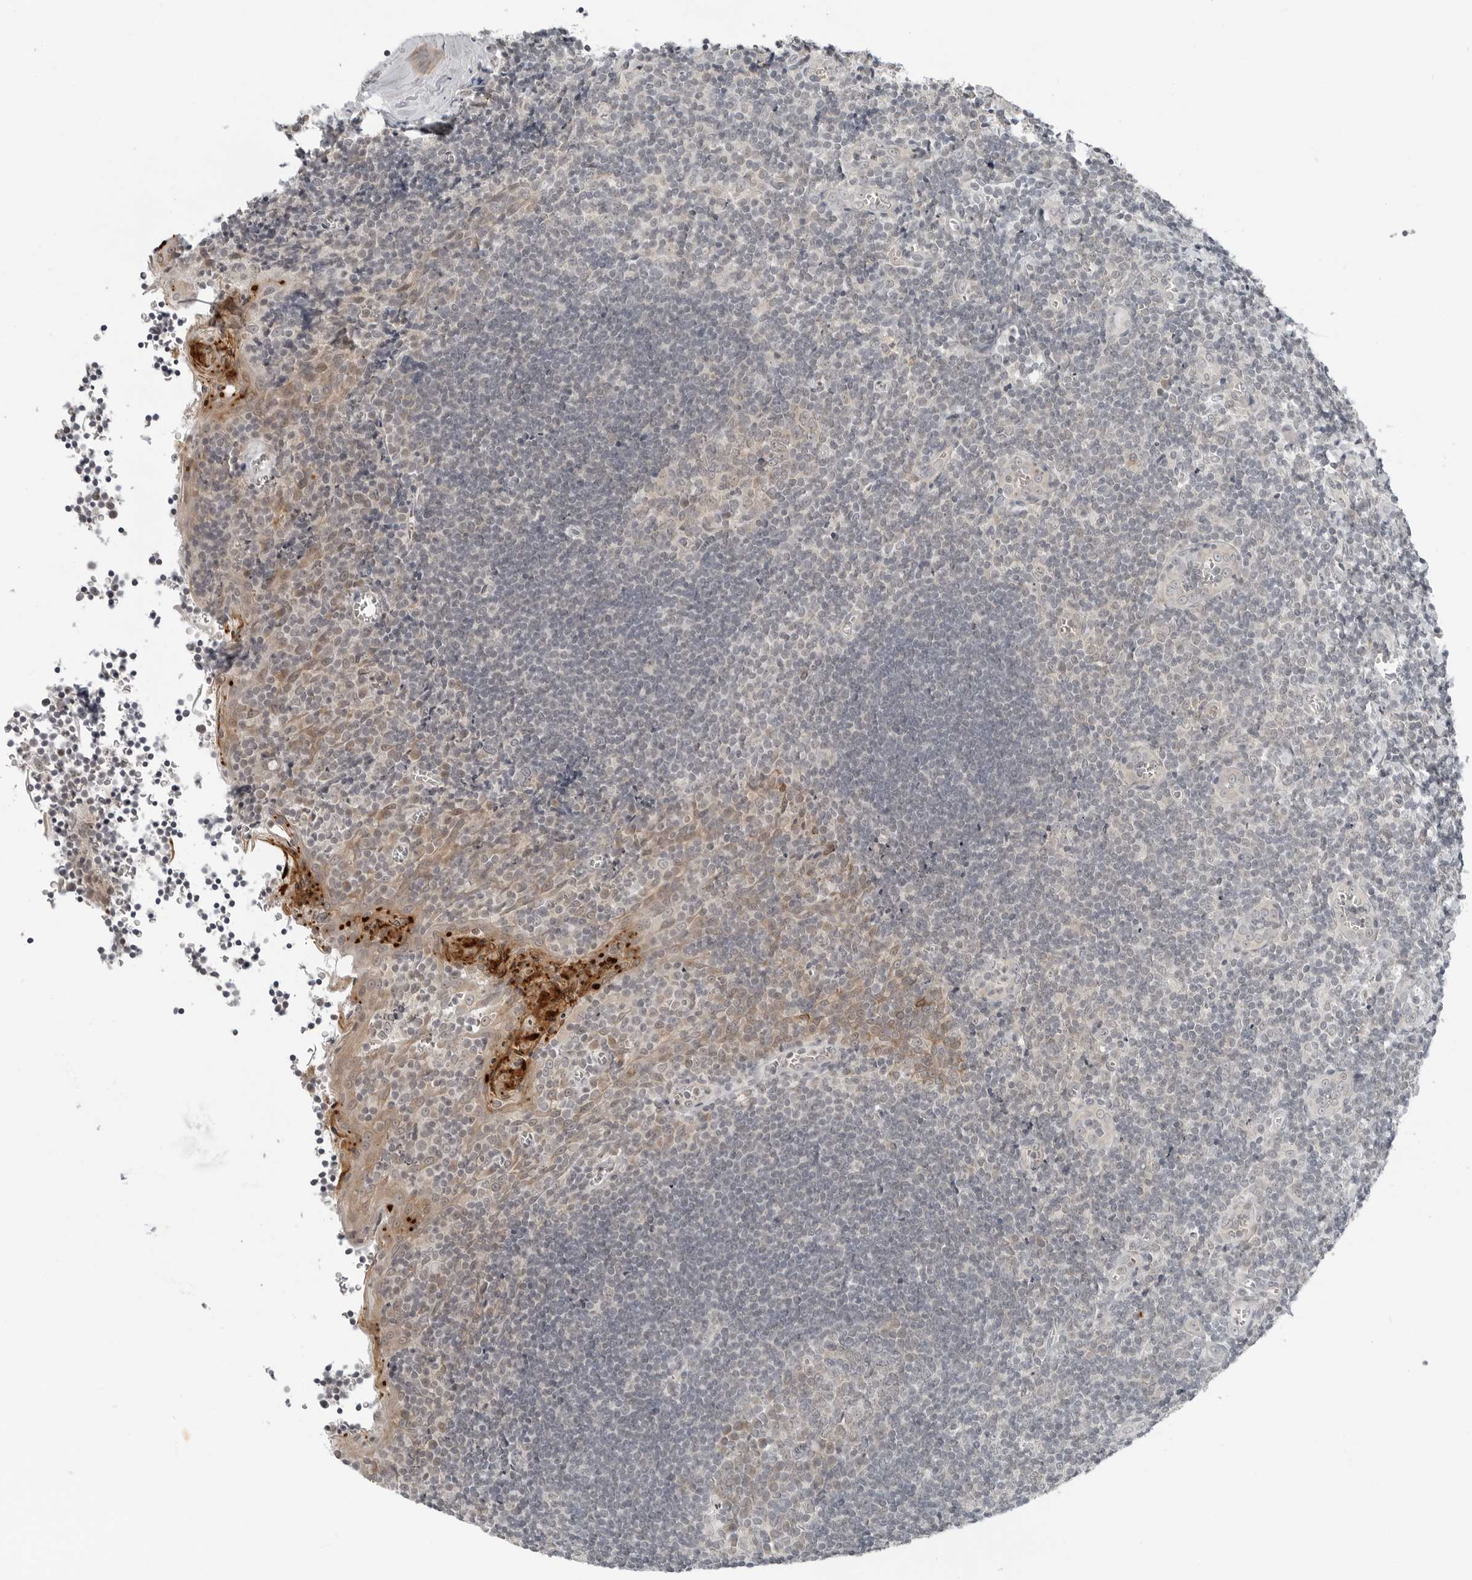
{"staining": {"intensity": "negative", "quantity": "none", "location": "none"}, "tissue": "tonsil", "cell_type": "Germinal center cells", "image_type": "normal", "snomed": [{"axis": "morphology", "description": "Normal tissue, NOS"}, {"axis": "topography", "description": "Tonsil"}], "caption": "Immunohistochemical staining of normal human tonsil reveals no significant staining in germinal center cells.", "gene": "FCRLB", "patient": {"sex": "male", "age": 27}}